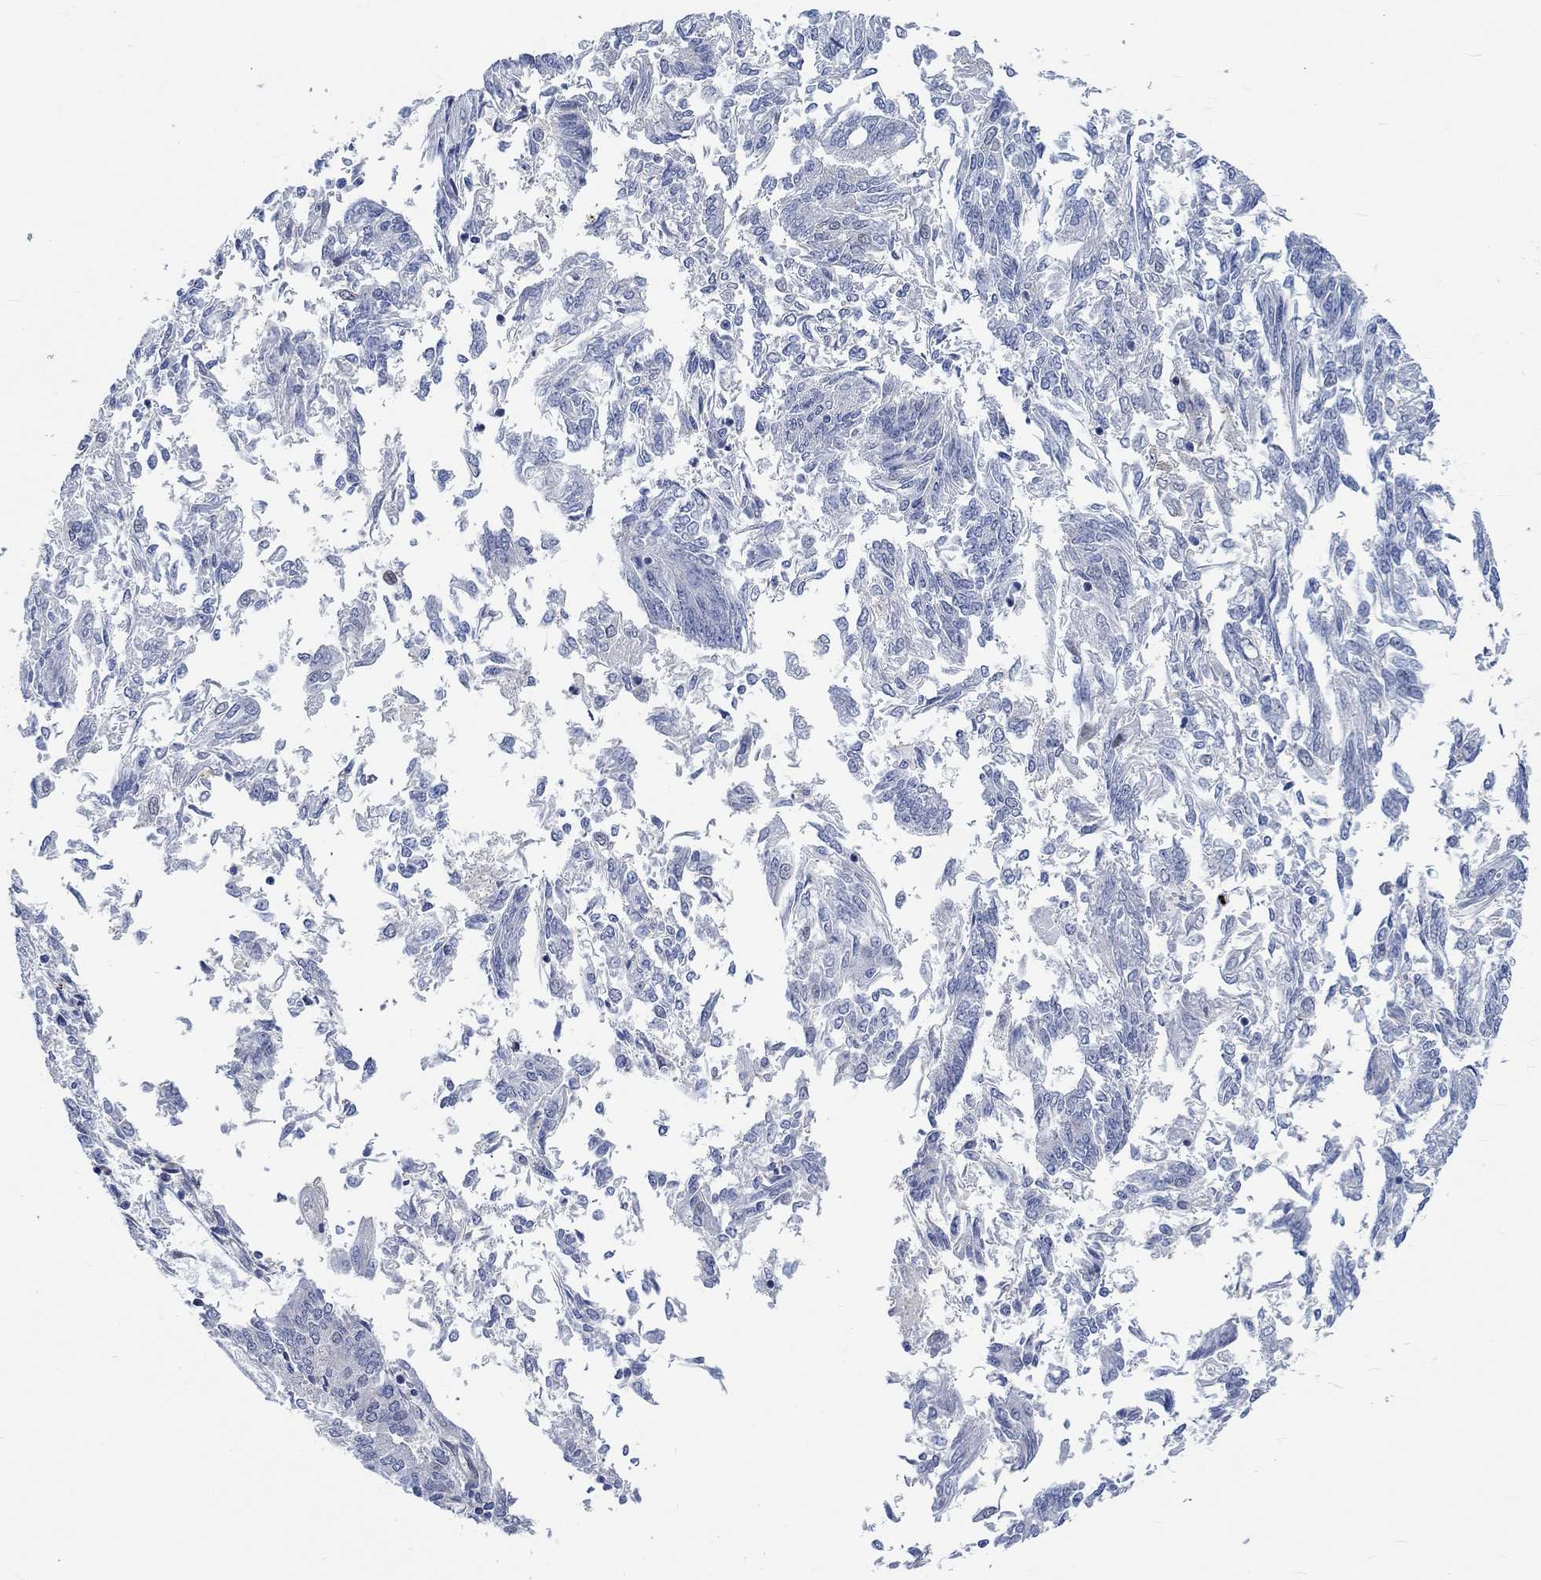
{"staining": {"intensity": "negative", "quantity": "none", "location": "none"}, "tissue": "endometrial cancer", "cell_type": "Tumor cells", "image_type": "cancer", "snomed": [{"axis": "morphology", "description": "Adenocarcinoma, NOS"}, {"axis": "topography", "description": "Endometrium"}], "caption": "Tumor cells are negative for brown protein staining in adenocarcinoma (endometrial).", "gene": "KCNH8", "patient": {"sex": "female", "age": 58}}